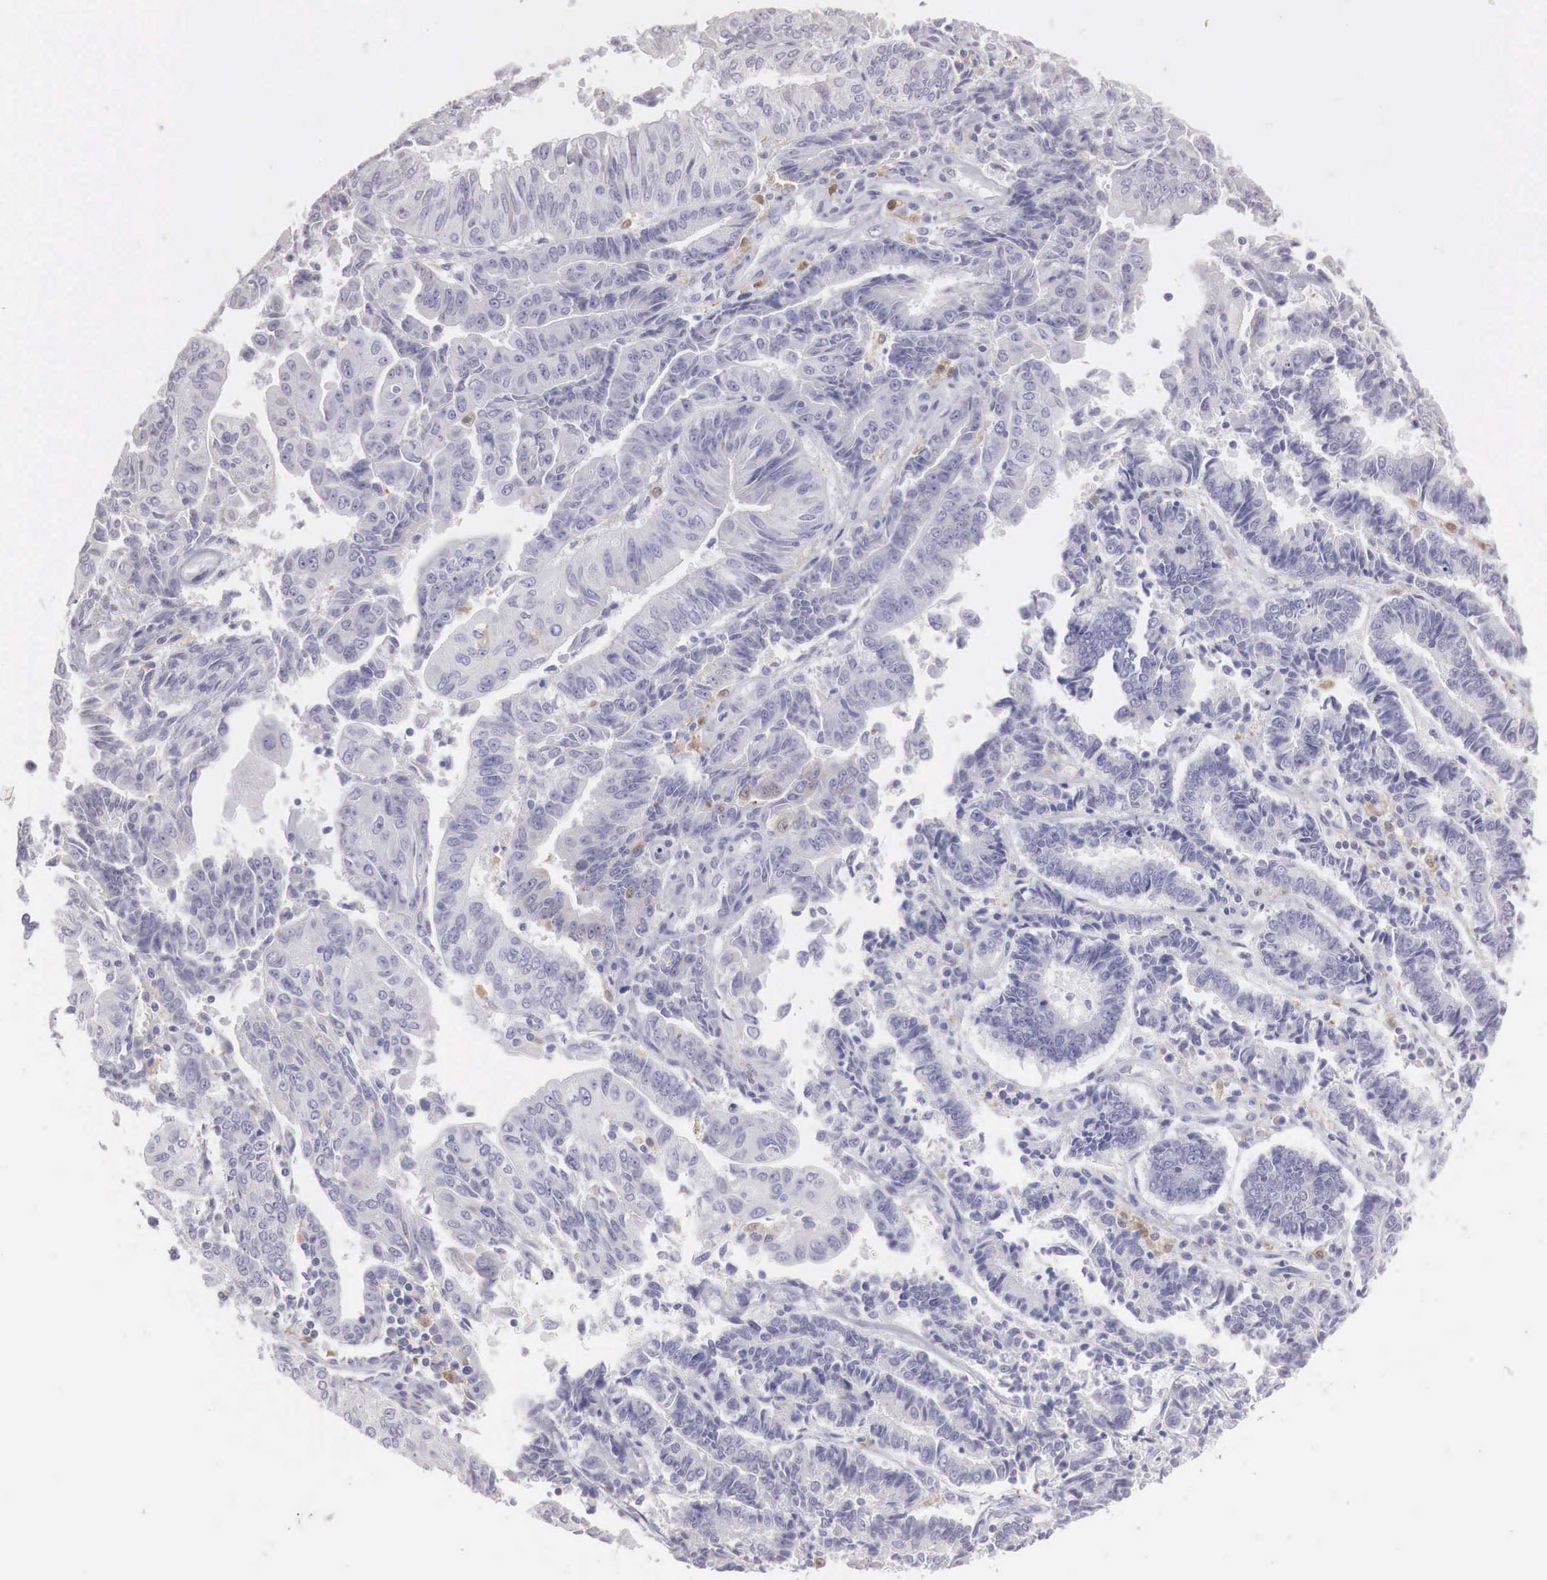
{"staining": {"intensity": "negative", "quantity": "none", "location": "none"}, "tissue": "endometrial cancer", "cell_type": "Tumor cells", "image_type": "cancer", "snomed": [{"axis": "morphology", "description": "Adenocarcinoma, NOS"}, {"axis": "topography", "description": "Endometrium"}], "caption": "An immunohistochemistry photomicrograph of endometrial adenocarcinoma is shown. There is no staining in tumor cells of endometrial adenocarcinoma. (IHC, brightfield microscopy, high magnification).", "gene": "RENBP", "patient": {"sex": "female", "age": 75}}